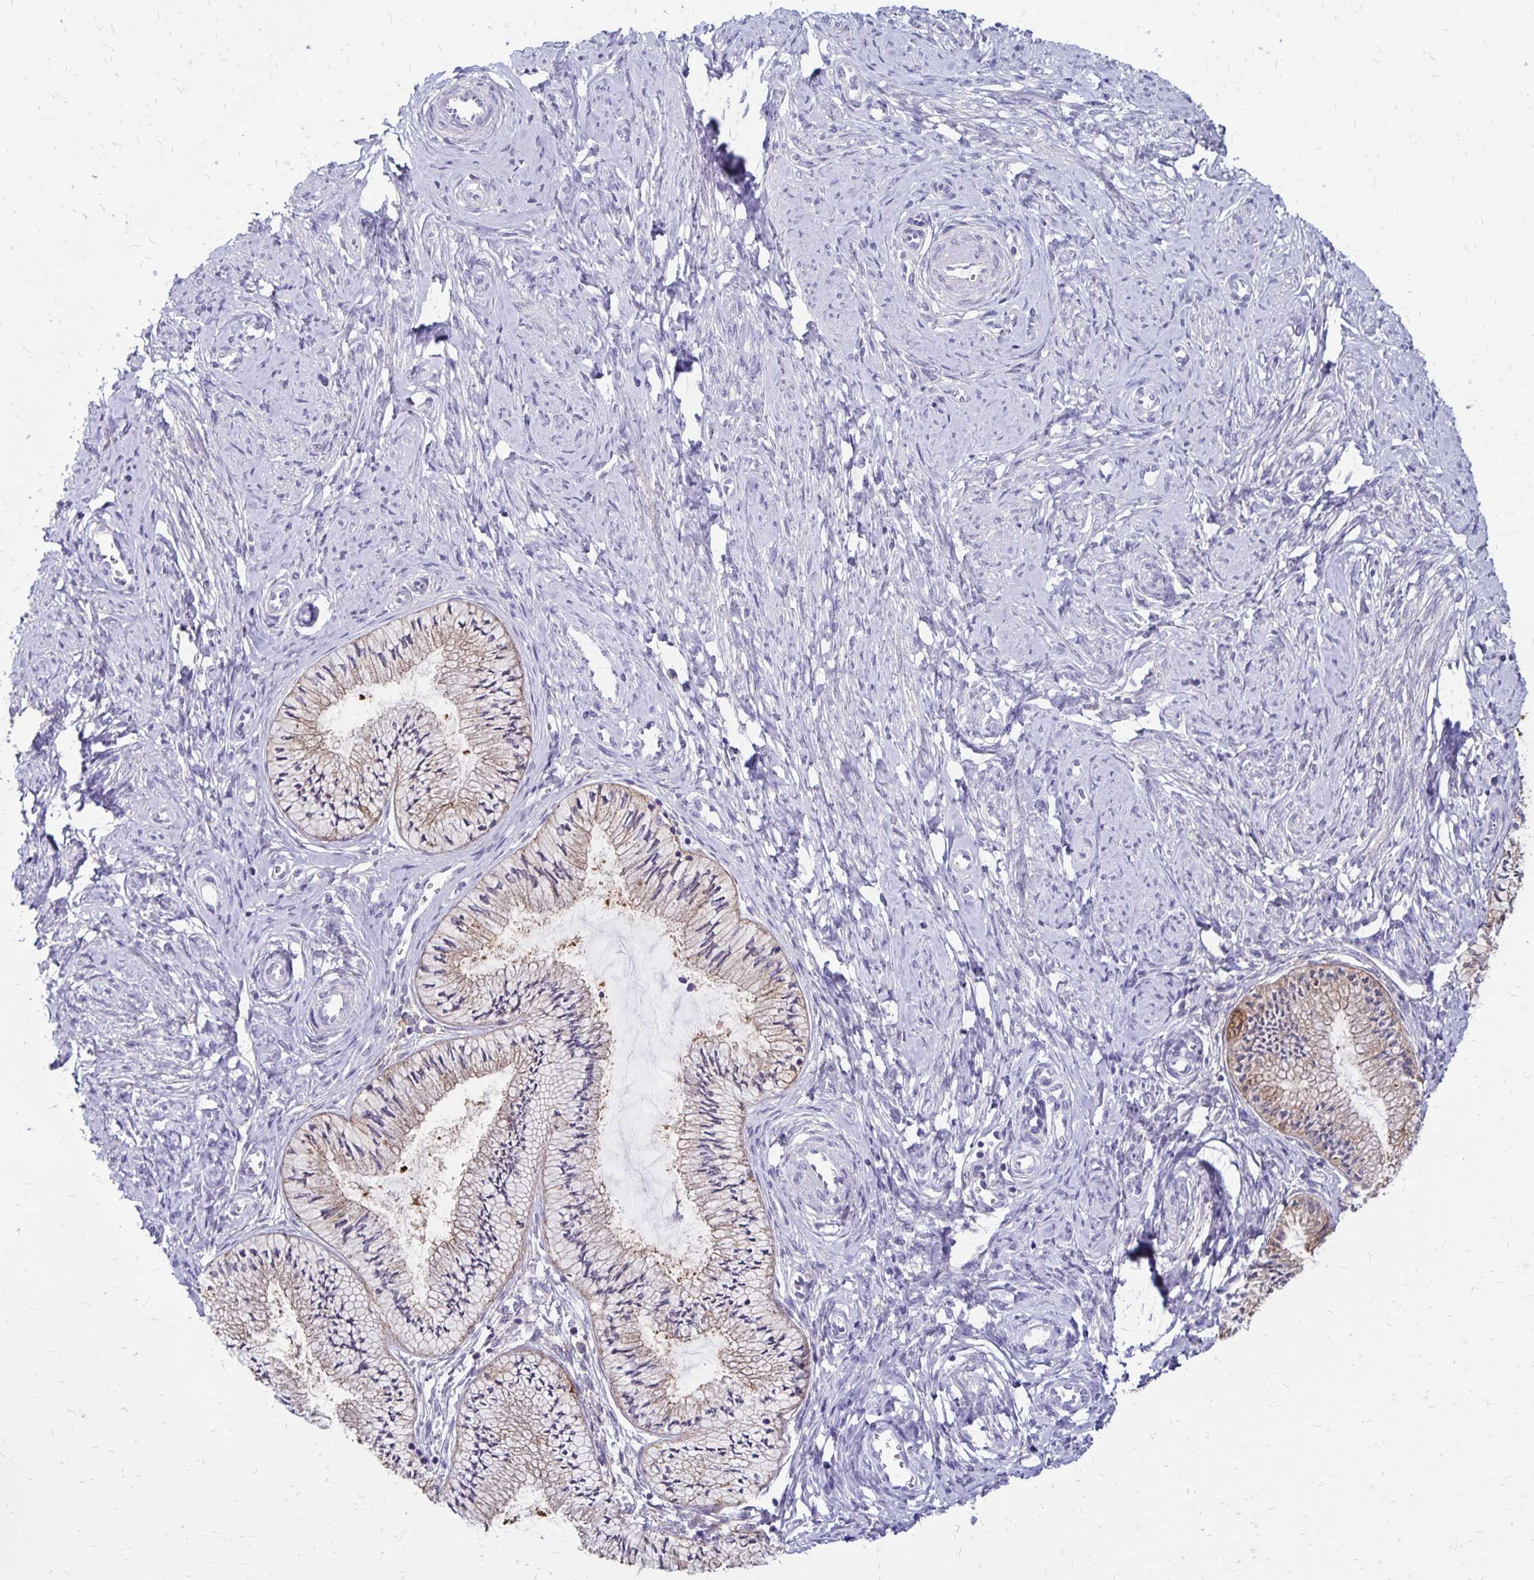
{"staining": {"intensity": "weak", "quantity": ">75%", "location": "cytoplasmic/membranous"}, "tissue": "cervix", "cell_type": "Glandular cells", "image_type": "normal", "snomed": [{"axis": "morphology", "description": "Normal tissue, NOS"}, {"axis": "topography", "description": "Cervix"}], "caption": "Protein staining of benign cervix demonstrates weak cytoplasmic/membranous staining in about >75% of glandular cells. Immunohistochemistry (ihc) stains the protein of interest in brown and the nuclei are stained blue.", "gene": "TNS3", "patient": {"sex": "female", "age": 24}}